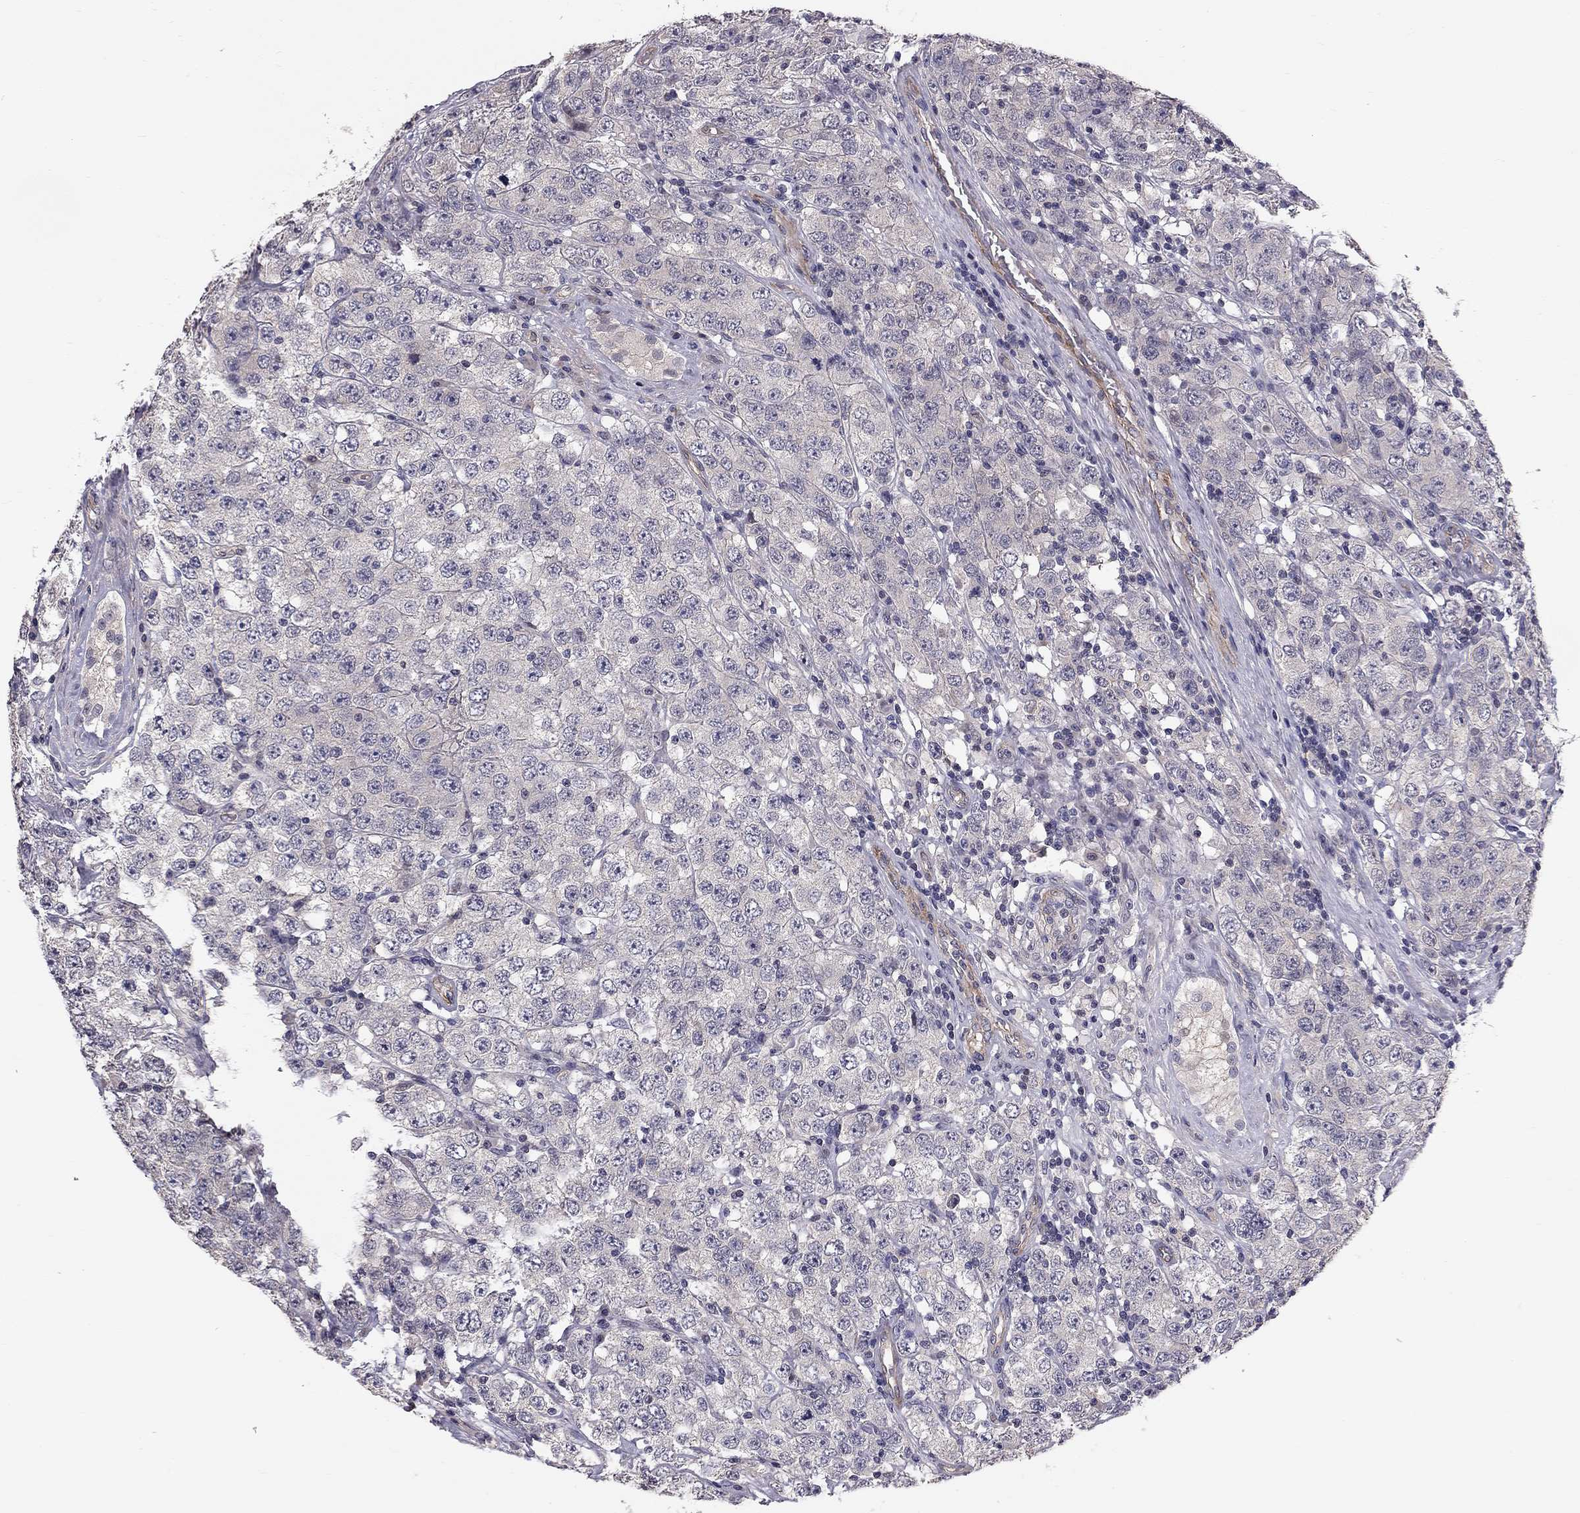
{"staining": {"intensity": "negative", "quantity": "none", "location": "none"}, "tissue": "testis cancer", "cell_type": "Tumor cells", "image_type": "cancer", "snomed": [{"axis": "morphology", "description": "Seminoma, NOS"}, {"axis": "topography", "description": "Testis"}], "caption": "Histopathology image shows no protein staining in tumor cells of testis cancer (seminoma) tissue. Nuclei are stained in blue.", "gene": "GJB4", "patient": {"sex": "male", "age": 52}}